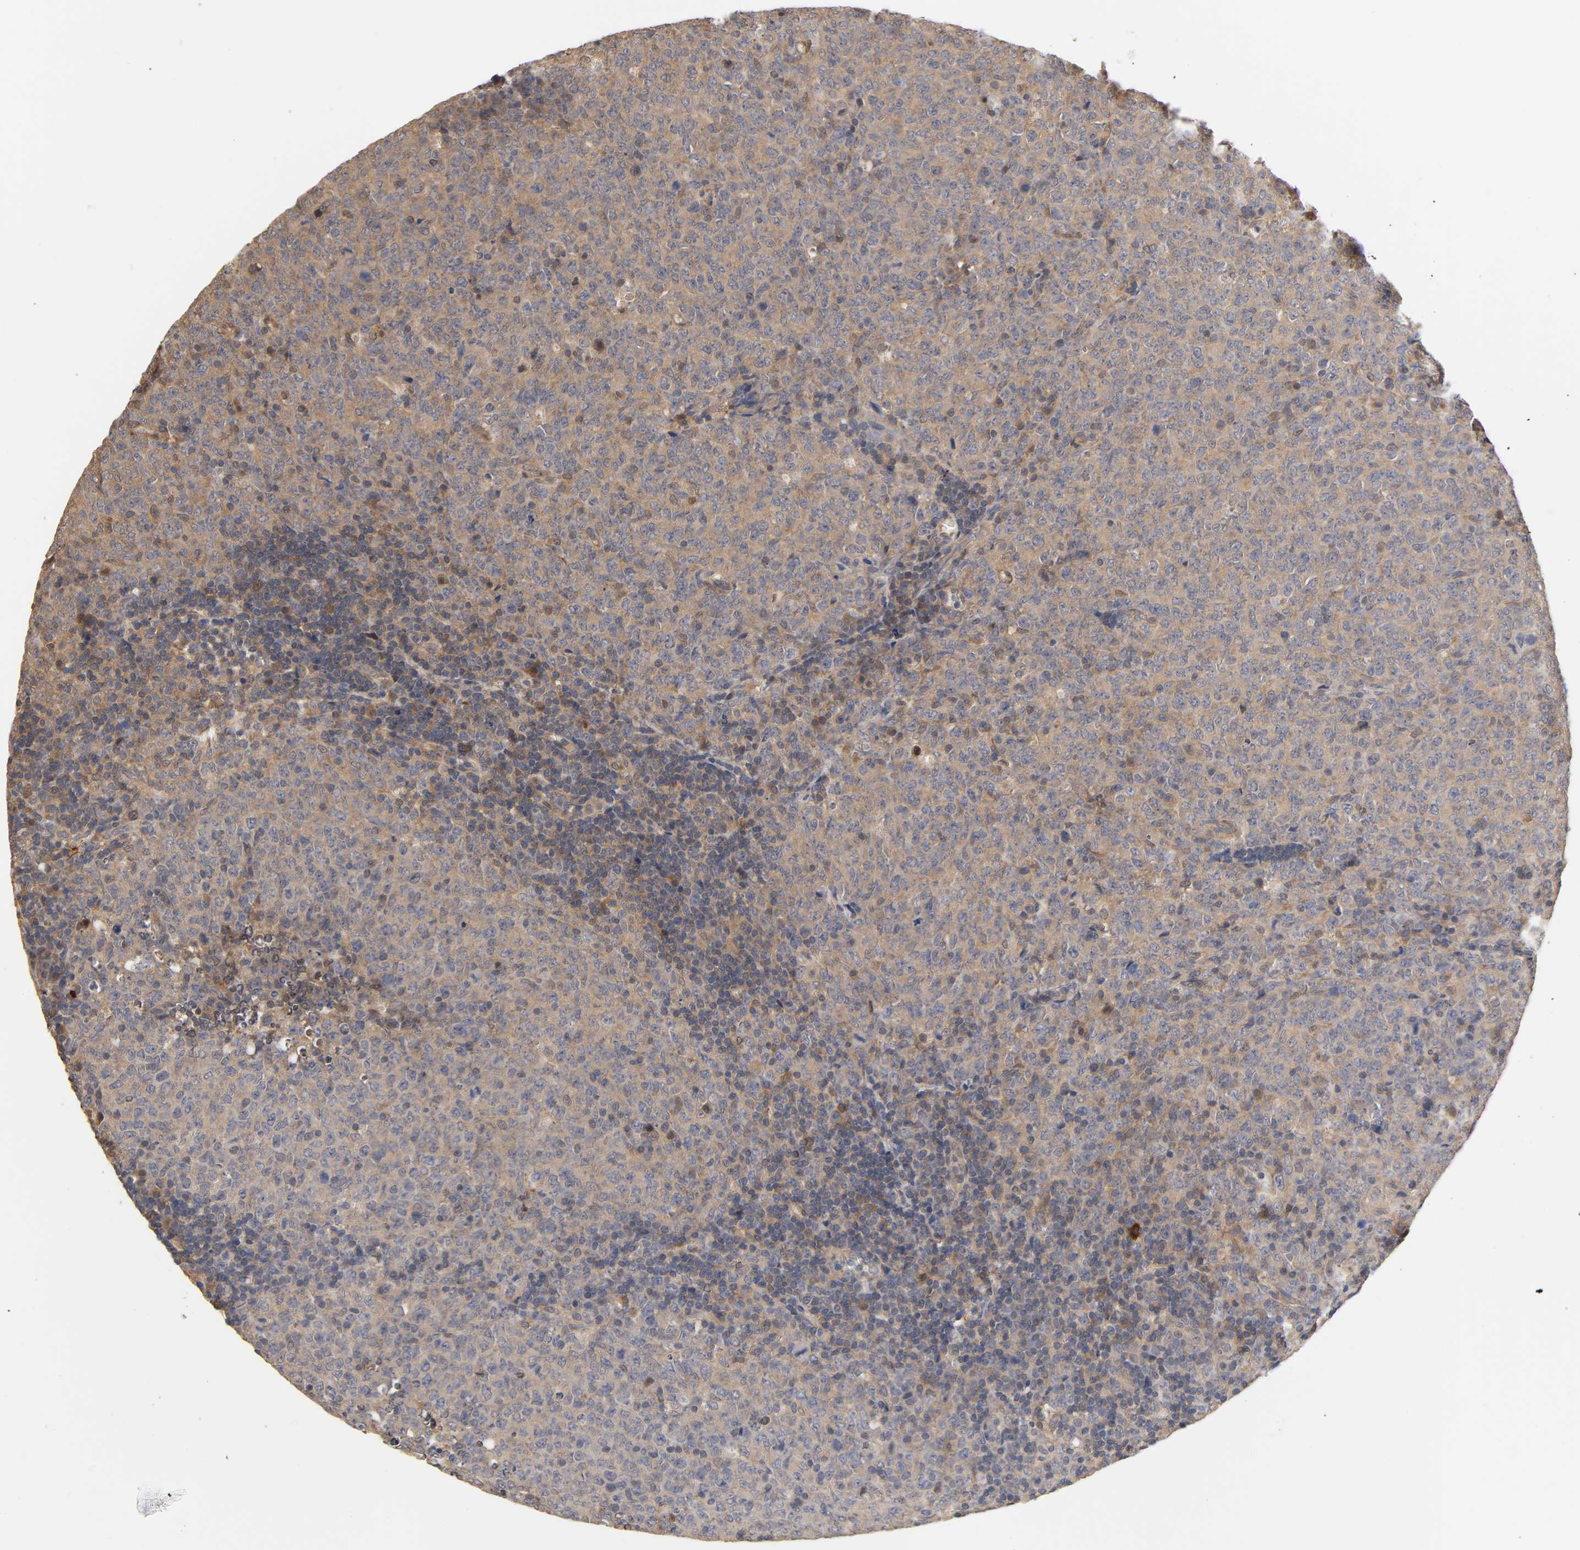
{"staining": {"intensity": "weak", "quantity": ">75%", "location": "cytoplasmic/membranous"}, "tissue": "lymphoma", "cell_type": "Tumor cells", "image_type": "cancer", "snomed": [{"axis": "morphology", "description": "Malignant lymphoma, non-Hodgkin's type, High grade"}, {"axis": "topography", "description": "Tonsil"}], "caption": "An IHC histopathology image of neoplastic tissue is shown. Protein staining in brown labels weak cytoplasmic/membranous positivity in high-grade malignant lymphoma, non-Hodgkin's type within tumor cells. The protein is stained brown, and the nuclei are stained in blue (DAB (3,3'-diaminobenzidine) IHC with brightfield microscopy, high magnification).", "gene": "PDE5A", "patient": {"sex": "female", "age": 36}}